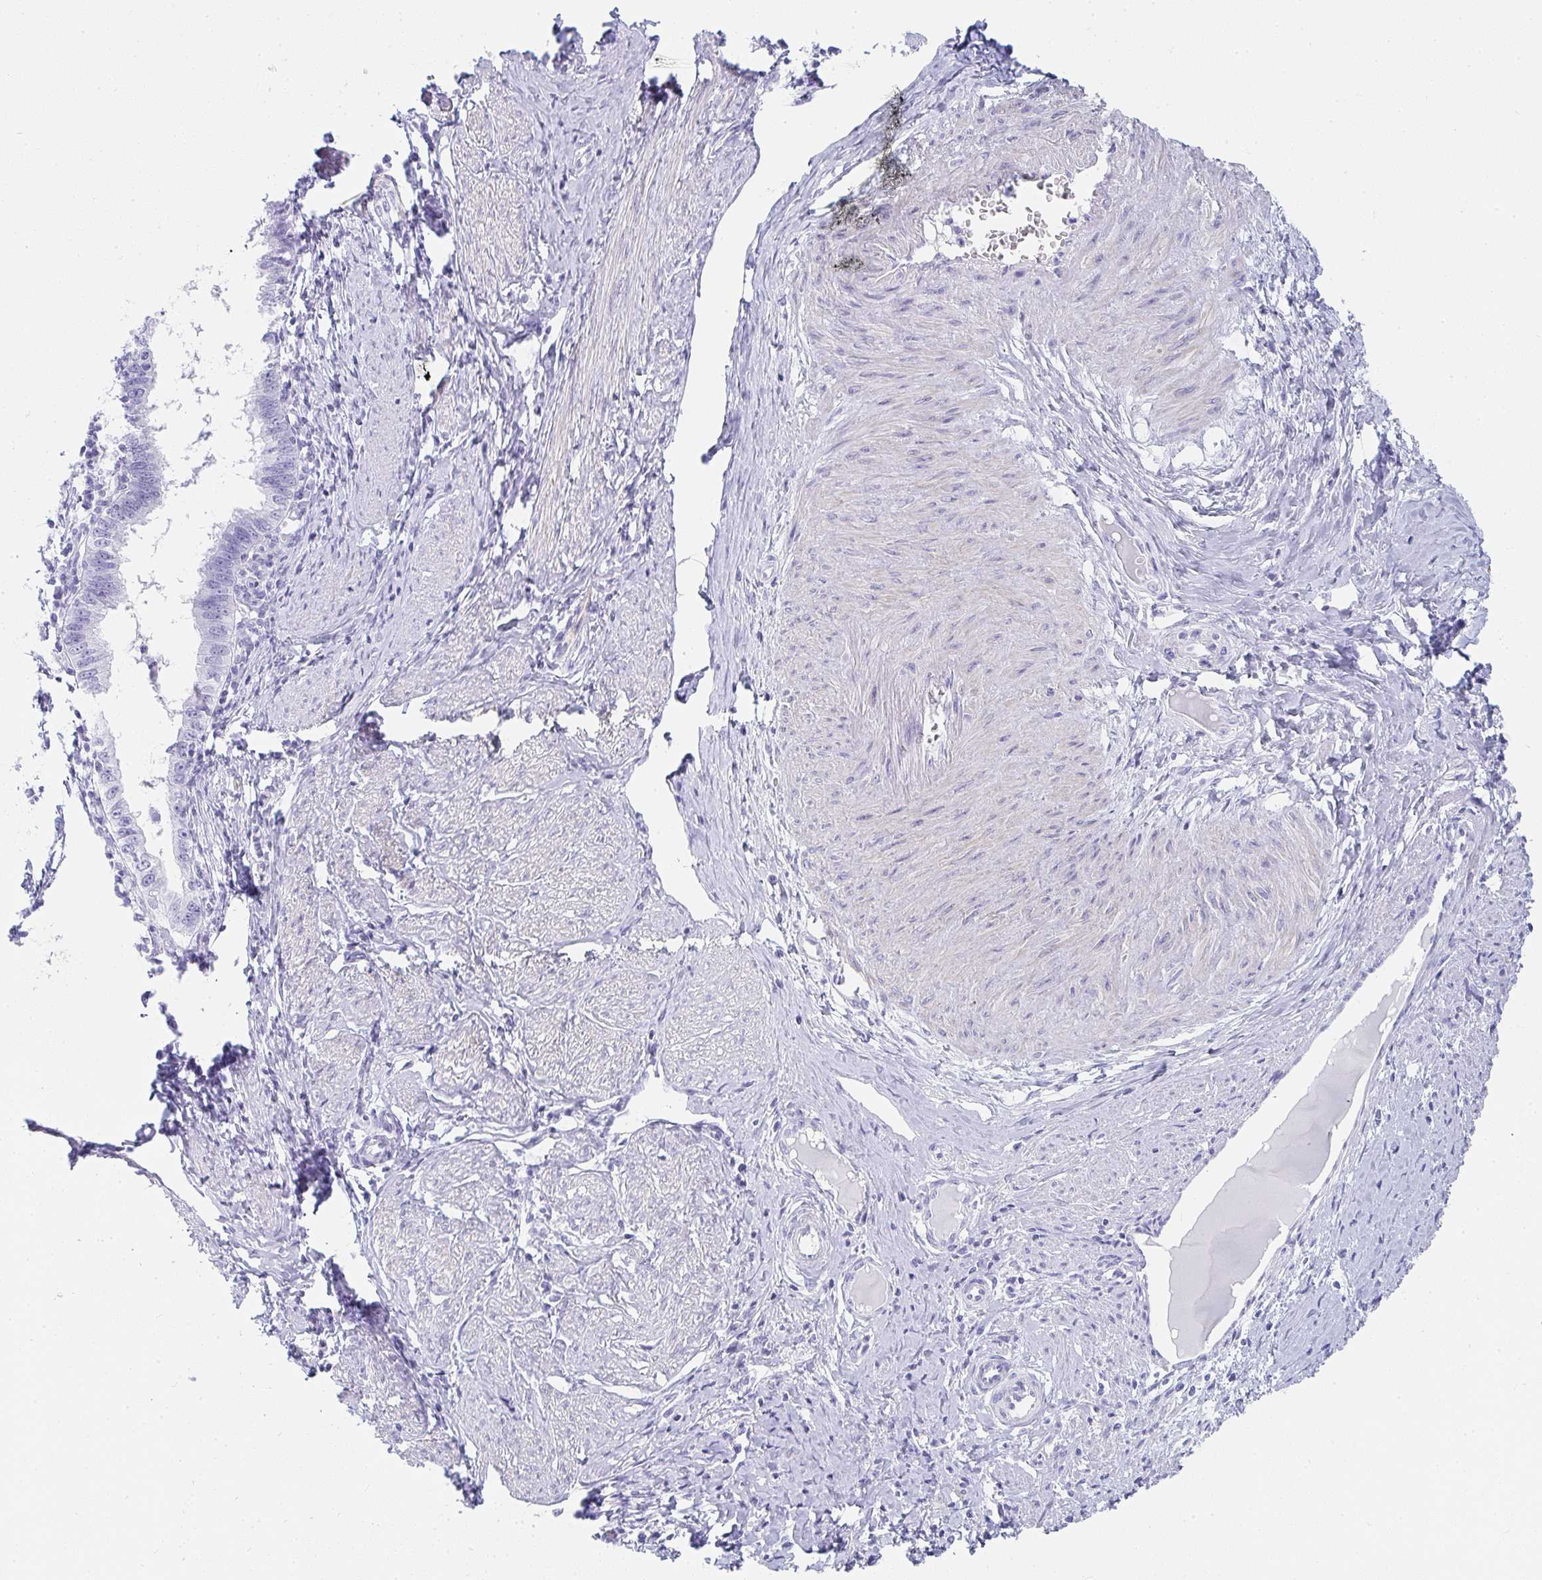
{"staining": {"intensity": "negative", "quantity": "none", "location": "none"}, "tissue": "cervical cancer", "cell_type": "Tumor cells", "image_type": "cancer", "snomed": [{"axis": "morphology", "description": "Adenocarcinoma, NOS"}, {"axis": "topography", "description": "Cervix"}], "caption": "Image shows no protein expression in tumor cells of cervical cancer tissue.", "gene": "PRND", "patient": {"sex": "female", "age": 36}}